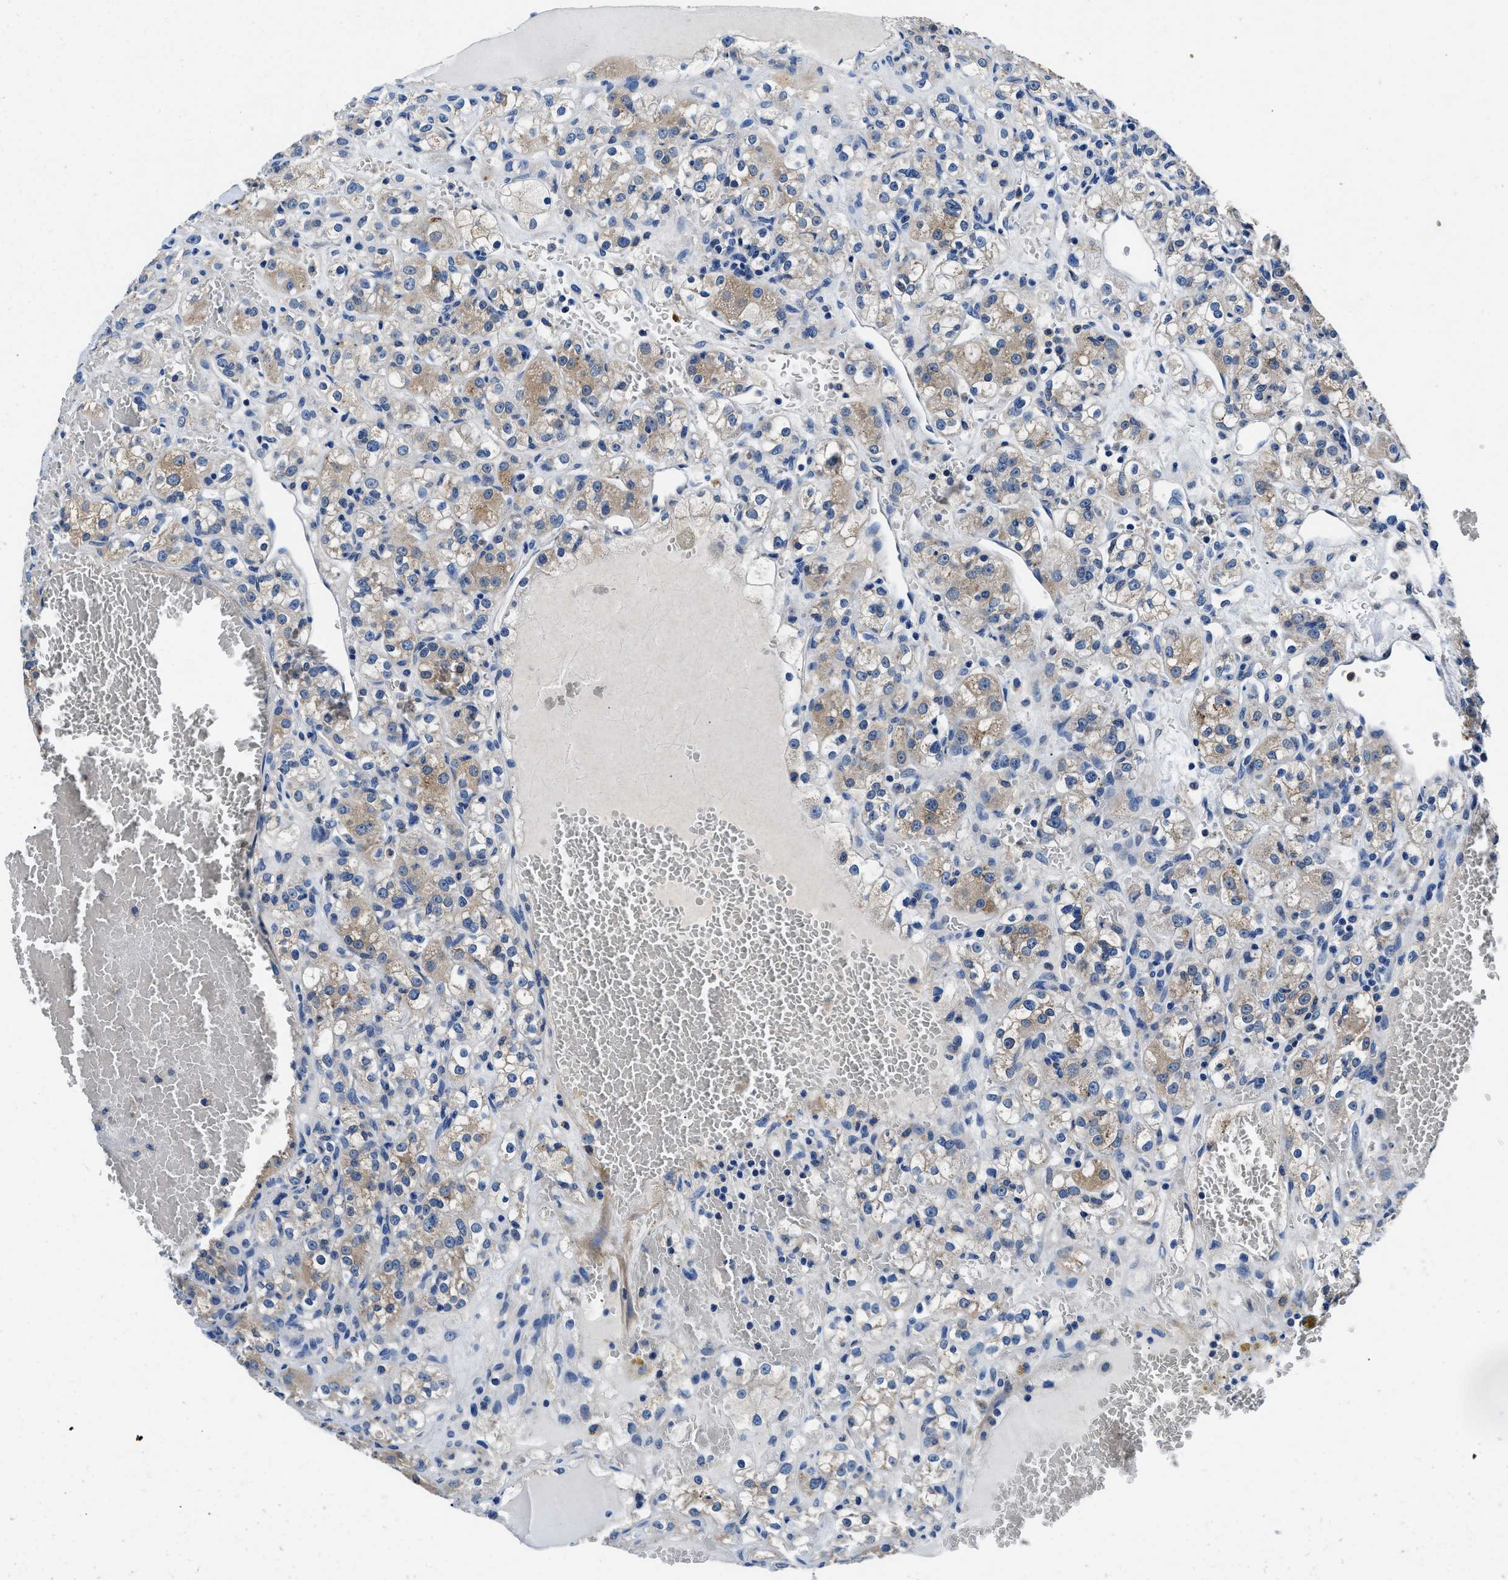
{"staining": {"intensity": "moderate", "quantity": "25%-75%", "location": "cytoplasmic/membranous"}, "tissue": "renal cancer", "cell_type": "Tumor cells", "image_type": "cancer", "snomed": [{"axis": "morphology", "description": "Normal tissue, NOS"}, {"axis": "morphology", "description": "Adenocarcinoma, NOS"}, {"axis": "topography", "description": "Kidney"}], "caption": "The image demonstrates staining of renal cancer, revealing moderate cytoplasmic/membranous protein expression (brown color) within tumor cells.", "gene": "NEU1", "patient": {"sex": "male", "age": 61}}